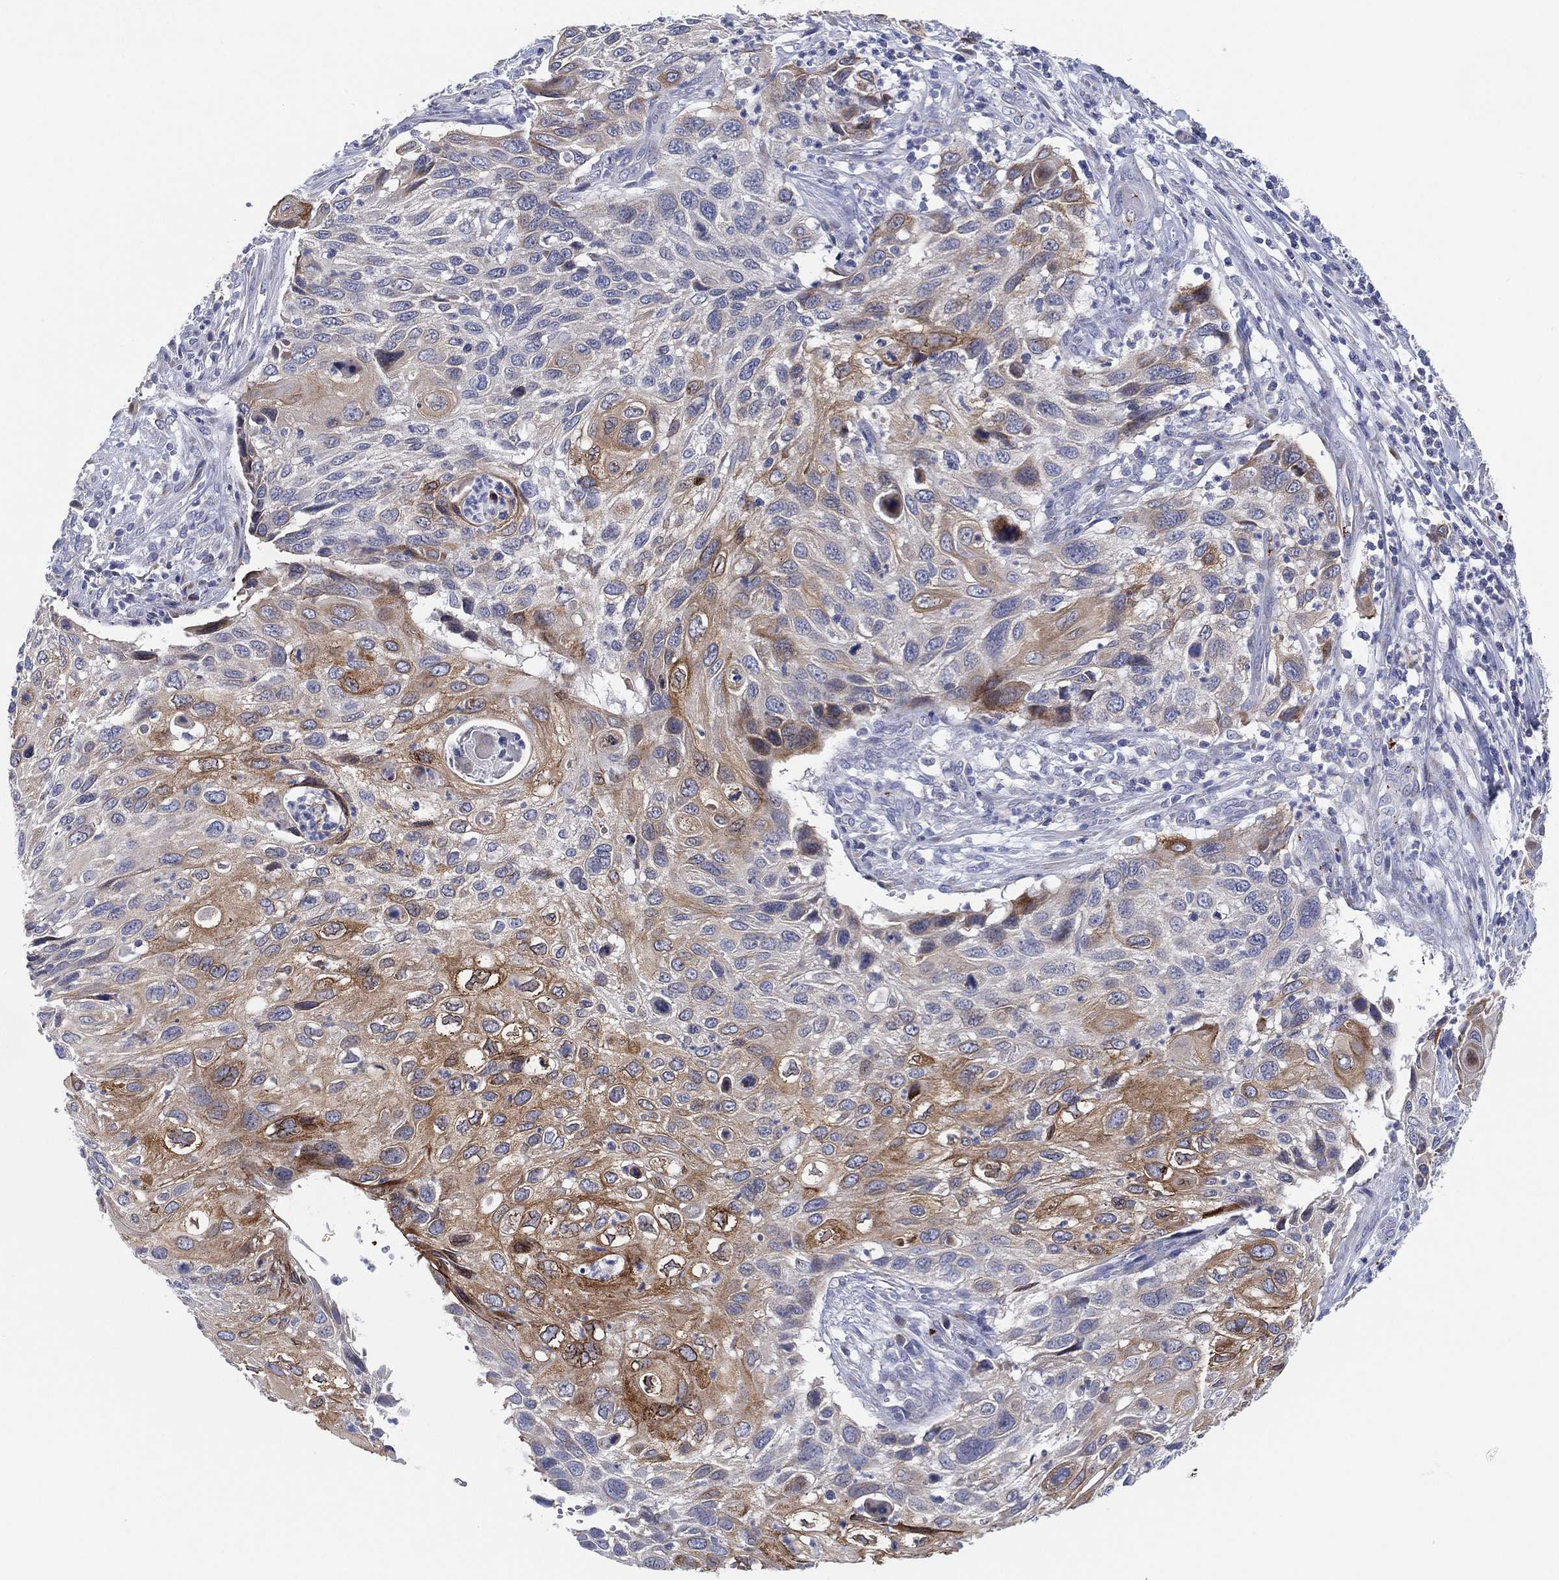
{"staining": {"intensity": "moderate", "quantity": "<25%", "location": "cytoplasmic/membranous"}, "tissue": "cervical cancer", "cell_type": "Tumor cells", "image_type": "cancer", "snomed": [{"axis": "morphology", "description": "Squamous cell carcinoma, NOS"}, {"axis": "topography", "description": "Cervix"}], "caption": "Squamous cell carcinoma (cervical) stained for a protein (brown) reveals moderate cytoplasmic/membranous positive positivity in about <25% of tumor cells.", "gene": "TMEM40", "patient": {"sex": "female", "age": 70}}